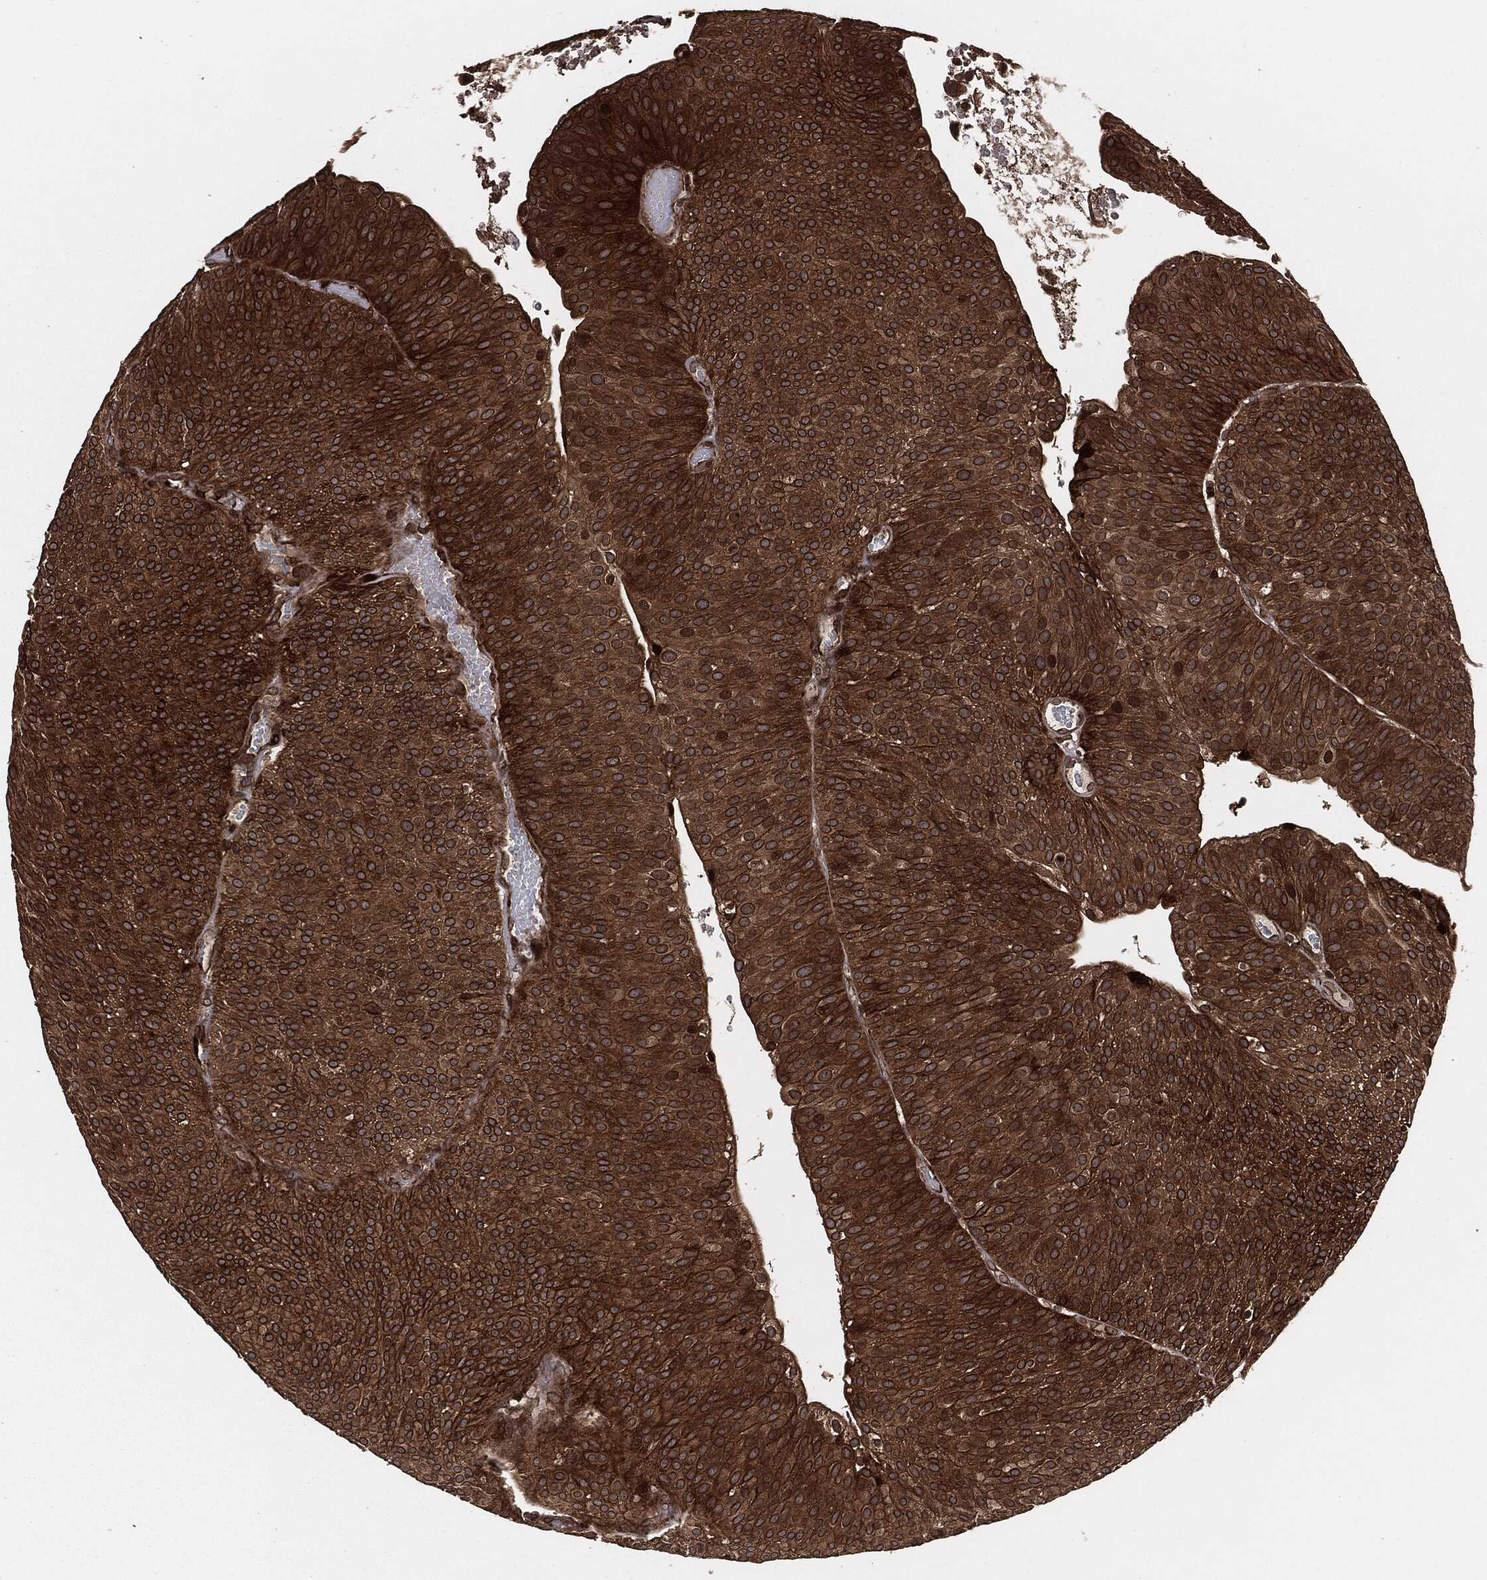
{"staining": {"intensity": "strong", "quantity": ">75%", "location": "cytoplasmic/membranous"}, "tissue": "urothelial cancer", "cell_type": "Tumor cells", "image_type": "cancer", "snomed": [{"axis": "morphology", "description": "Urothelial carcinoma, Low grade"}, {"axis": "topography", "description": "Urinary bladder"}], "caption": "Immunohistochemical staining of low-grade urothelial carcinoma shows strong cytoplasmic/membranous protein expression in about >75% of tumor cells. The protein is shown in brown color, while the nuclei are stained blue.", "gene": "IFIT1", "patient": {"sex": "male", "age": 65}}